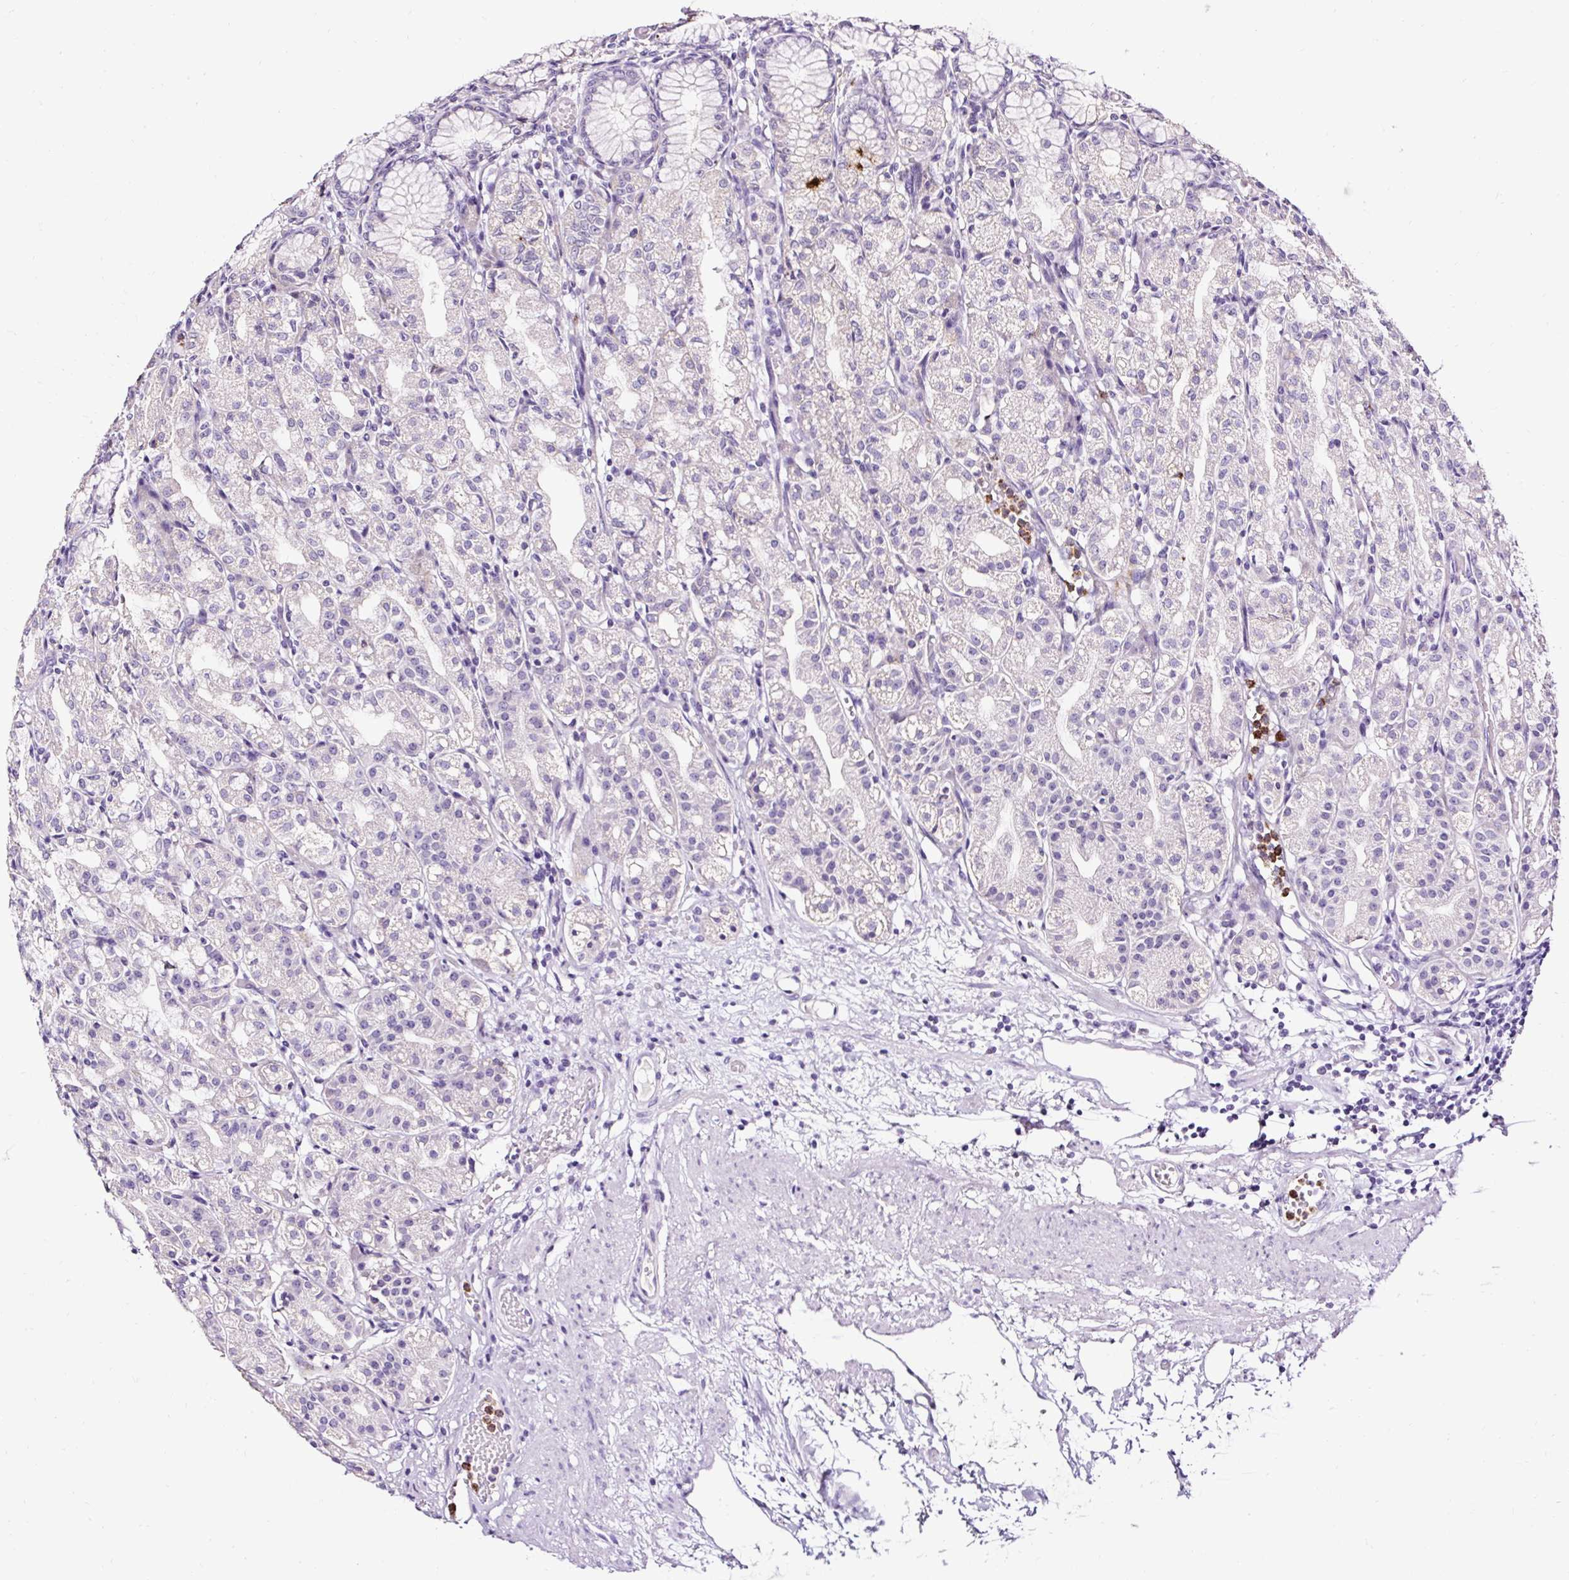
{"staining": {"intensity": "moderate", "quantity": "<25%", "location": "cytoplasmic/membranous"}, "tissue": "stomach", "cell_type": "Glandular cells", "image_type": "normal", "snomed": [{"axis": "morphology", "description": "Normal tissue, NOS"}, {"axis": "topography", "description": "Stomach"}], "caption": "IHC (DAB) staining of benign stomach reveals moderate cytoplasmic/membranous protein staining in approximately <25% of glandular cells. The staining was performed using DAB (3,3'-diaminobenzidine) to visualize the protein expression in brown, while the nuclei were stained in blue with hematoxylin (Magnification: 20x).", "gene": "SLC7A8", "patient": {"sex": "female", "age": 57}}